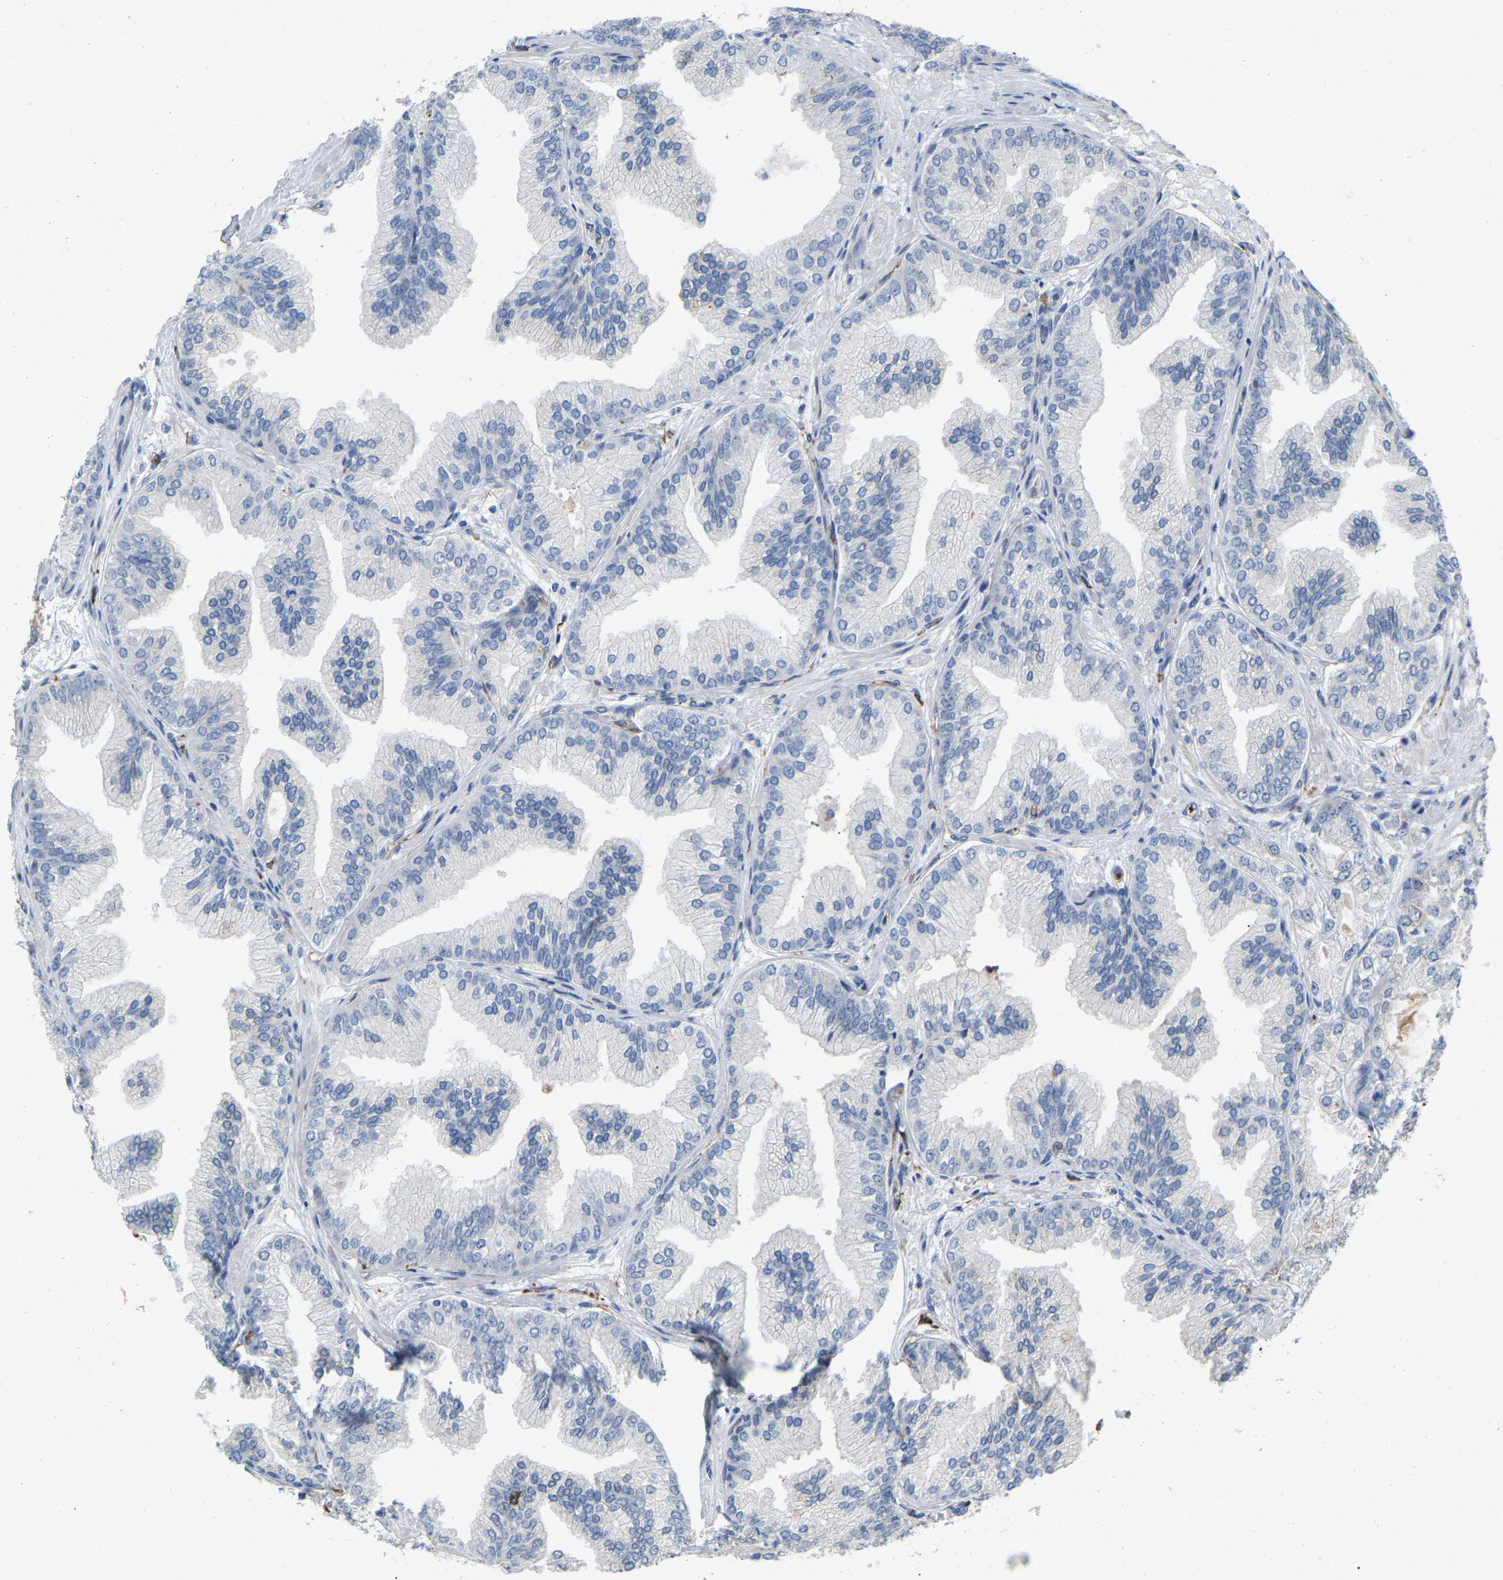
{"staining": {"intensity": "moderate", "quantity": "<25%", "location": "cytoplasmic/membranous"}, "tissue": "prostate cancer", "cell_type": "Tumor cells", "image_type": "cancer", "snomed": [{"axis": "morphology", "description": "Adenocarcinoma, Low grade"}, {"axis": "topography", "description": "Prostate"}], "caption": "Immunohistochemistry image of neoplastic tissue: human prostate cancer stained using immunohistochemistry demonstrates low levels of moderate protein expression localized specifically in the cytoplasmic/membranous of tumor cells, appearing as a cytoplasmic/membranous brown color.", "gene": "RHEB", "patient": {"sex": "male", "age": 52}}